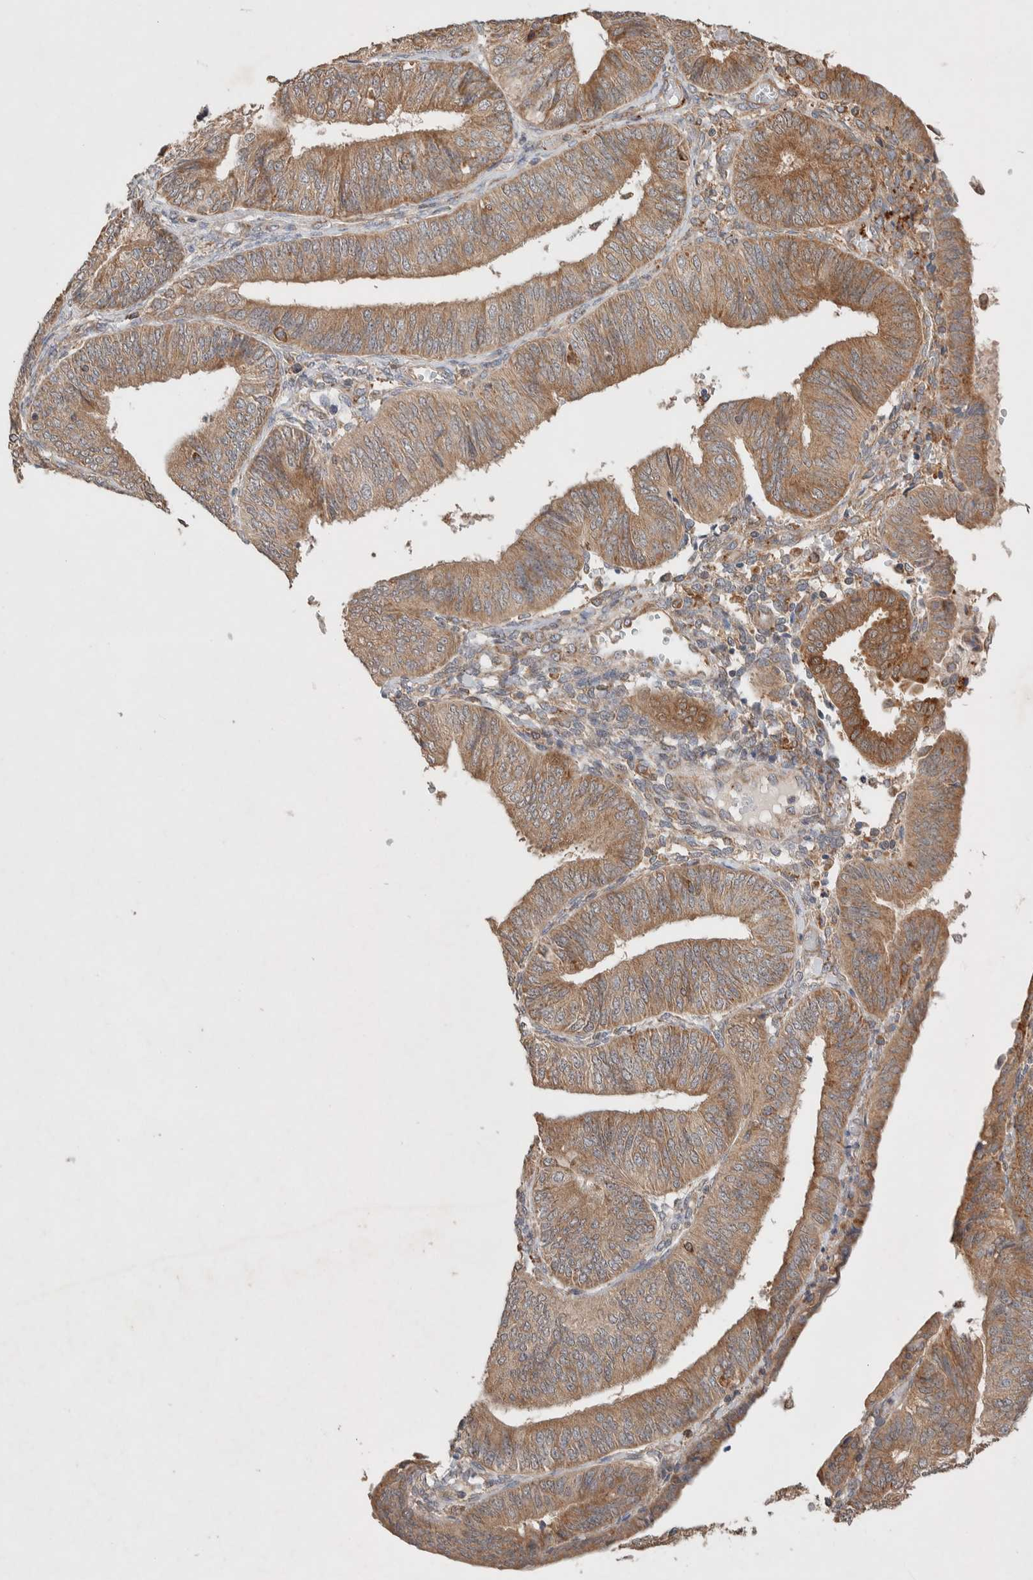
{"staining": {"intensity": "moderate", "quantity": ">75%", "location": "cytoplasmic/membranous"}, "tissue": "endometrial cancer", "cell_type": "Tumor cells", "image_type": "cancer", "snomed": [{"axis": "morphology", "description": "Adenocarcinoma, NOS"}, {"axis": "topography", "description": "Endometrium"}], "caption": "Immunohistochemical staining of human adenocarcinoma (endometrial) shows medium levels of moderate cytoplasmic/membranous protein staining in approximately >75% of tumor cells. The staining is performed using DAB (3,3'-diaminobenzidine) brown chromogen to label protein expression. The nuclei are counter-stained blue using hematoxylin.", "gene": "DEPTOR", "patient": {"sex": "female", "age": 58}}